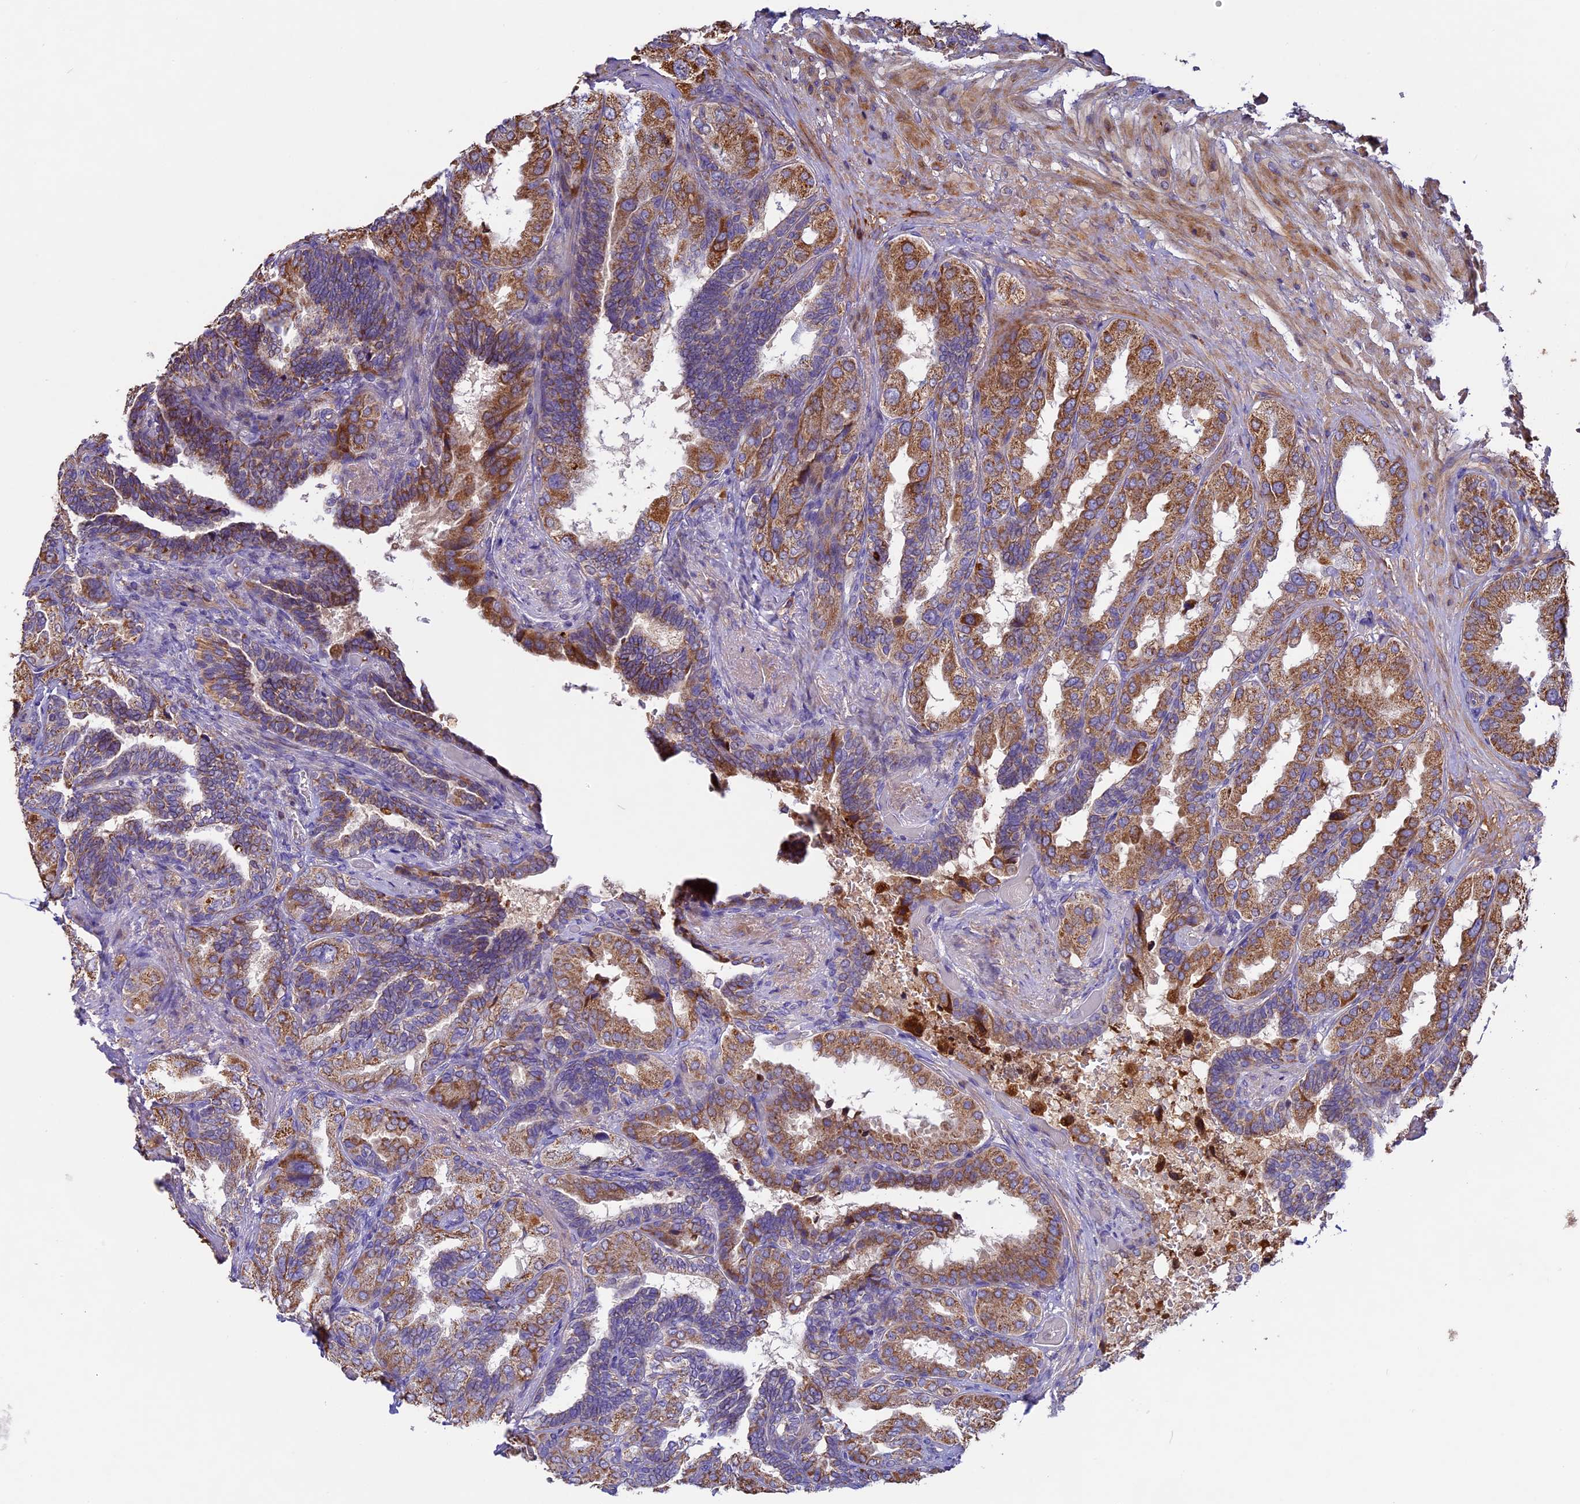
{"staining": {"intensity": "moderate", "quantity": ">75%", "location": "cytoplasmic/membranous"}, "tissue": "seminal vesicle", "cell_type": "Glandular cells", "image_type": "normal", "snomed": [{"axis": "morphology", "description": "Normal tissue, NOS"}, {"axis": "topography", "description": "Seminal veicle"}, {"axis": "topography", "description": "Peripheral nerve tissue"}], "caption": "About >75% of glandular cells in benign seminal vesicle demonstrate moderate cytoplasmic/membranous protein positivity as visualized by brown immunohistochemical staining.", "gene": "OCEL1", "patient": {"sex": "male", "age": 63}}